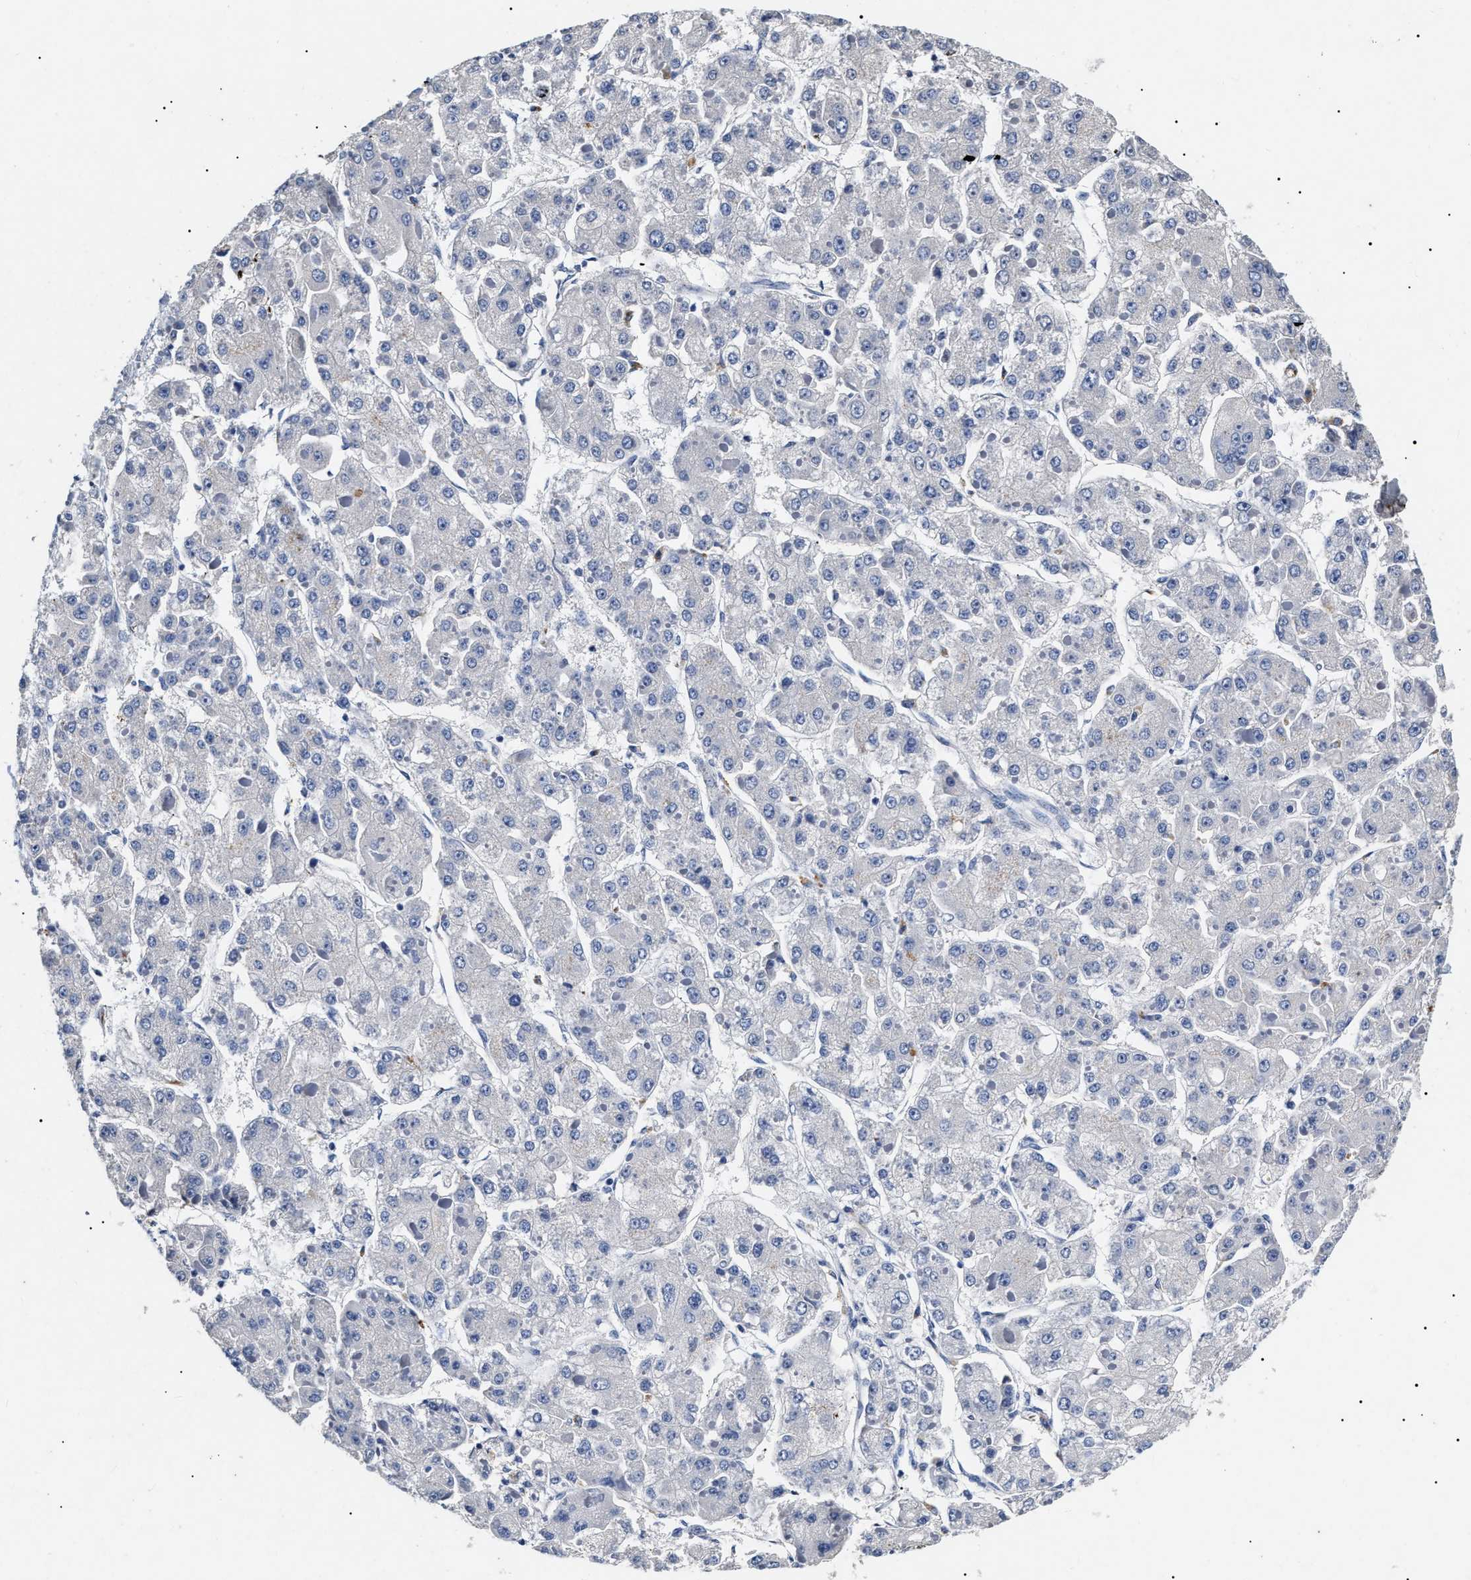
{"staining": {"intensity": "negative", "quantity": "none", "location": "none"}, "tissue": "liver cancer", "cell_type": "Tumor cells", "image_type": "cancer", "snomed": [{"axis": "morphology", "description": "Carcinoma, Hepatocellular, NOS"}, {"axis": "topography", "description": "Liver"}], "caption": "Immunohistochemistry histopathology image of neoplastic tissue: liver hepatocellular carcinoma stained with DAB (3,3'-diaminobenzidine) exhibits no significant protein expression in tumor cells.", "gene": "LRRC8E", "patient": {"sex": "female", "age": 73}}